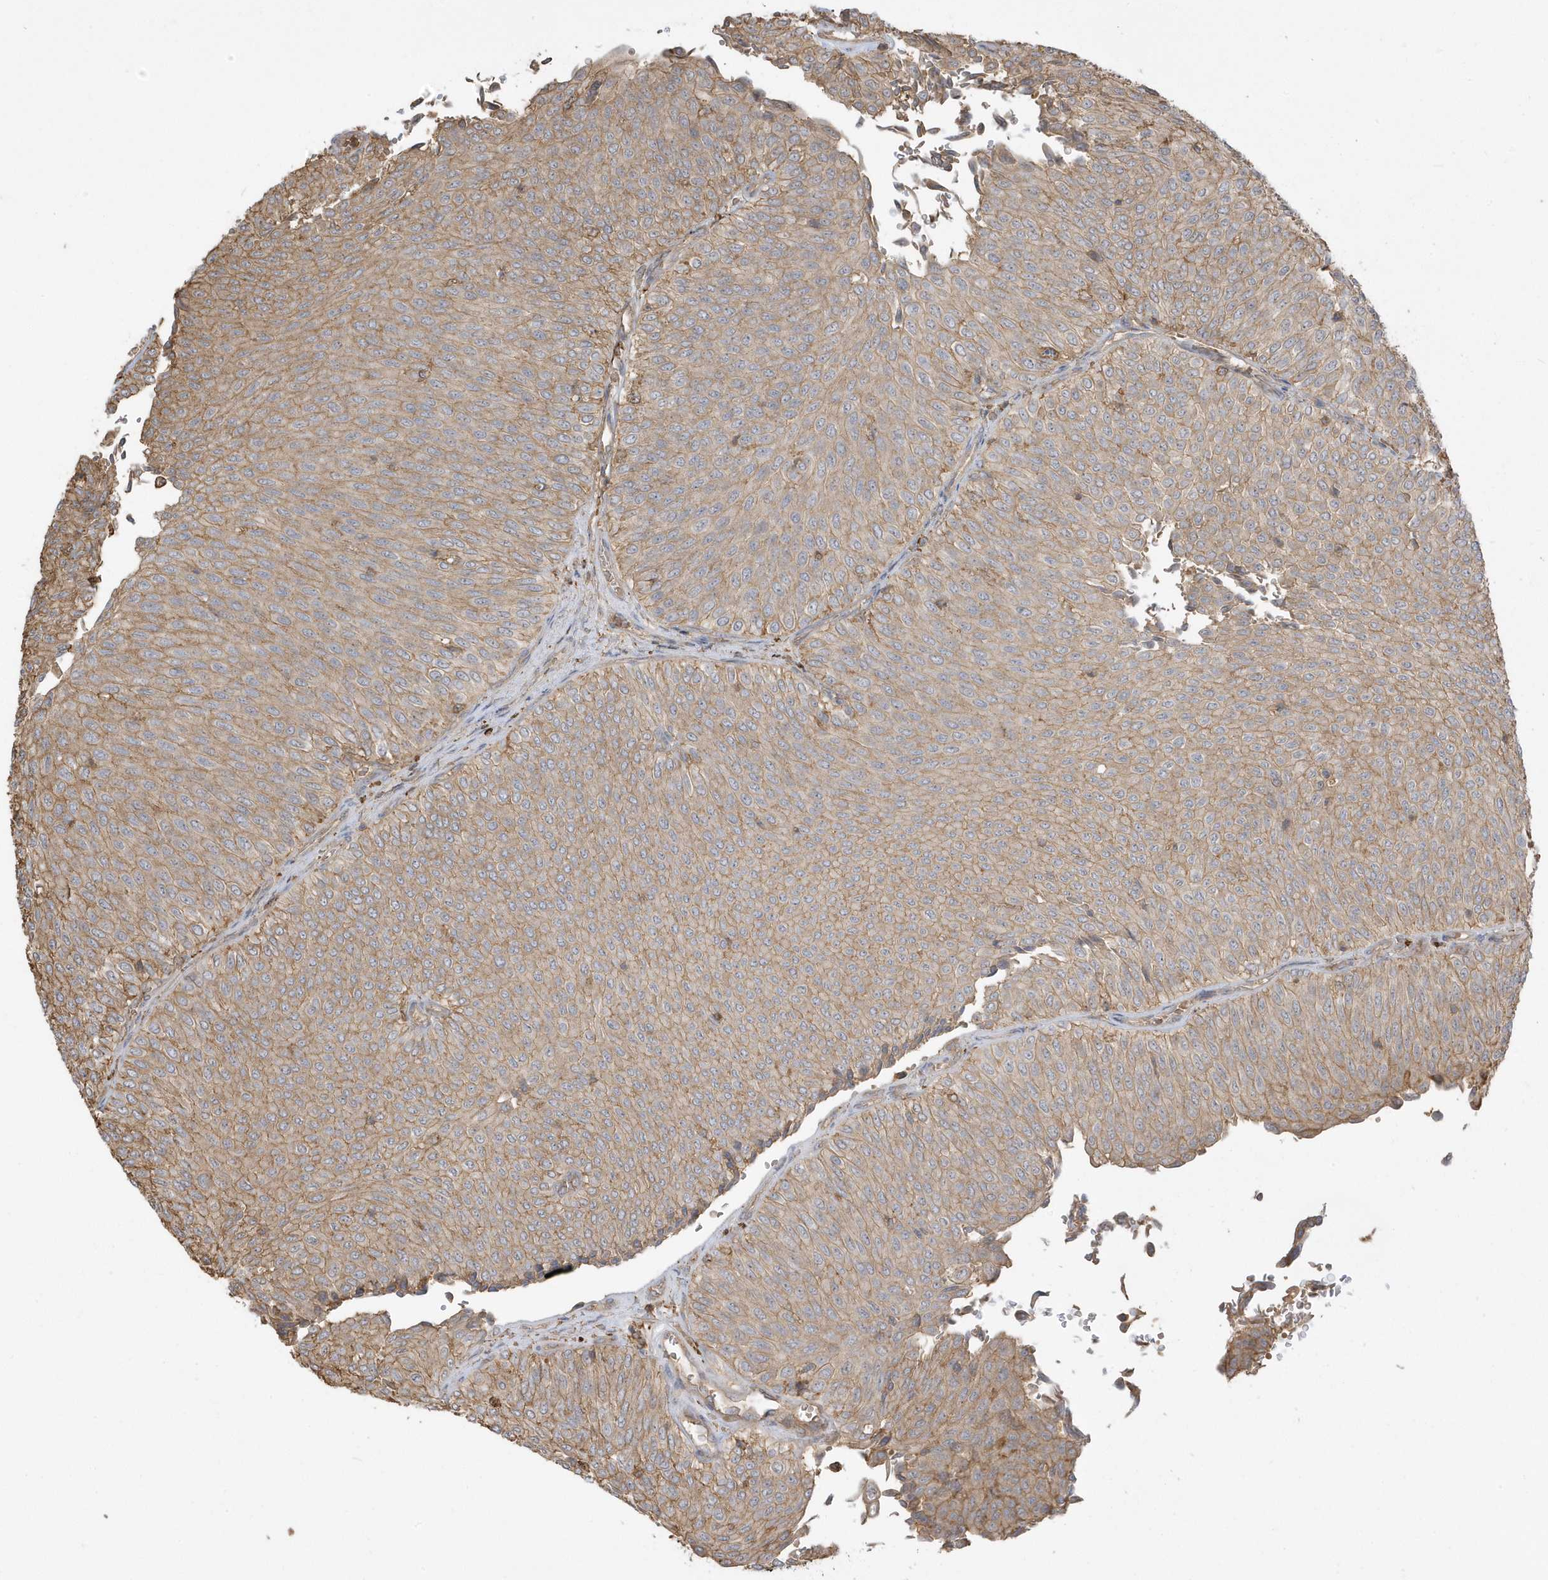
{"staining": {"intensity": "weak", "quantity": ">75%", "location": "cytoplasmic/membranous"}, "tissue": "urothelial cancer", "cell_type": "Tumor cells", "image_type": "cancer", "snomed": [{"axis": "morphology", "description": "Urothelial carcinoma, Low grade"}, {"axis": "topography", "description": "Urinary bladder"}], "caption": "Protein staining of low-grade urothelial carcinoma tissue exhibits weak cytoplasmic/membranous staining in about >75% of tumor cells. The protein is stained brown, and the nuclei are stained in blue (DAB IHC with brightfield microscopy, high magnification).", "gene": "ZBTB8A", "patient": {"sex": "male", "age": 78}}